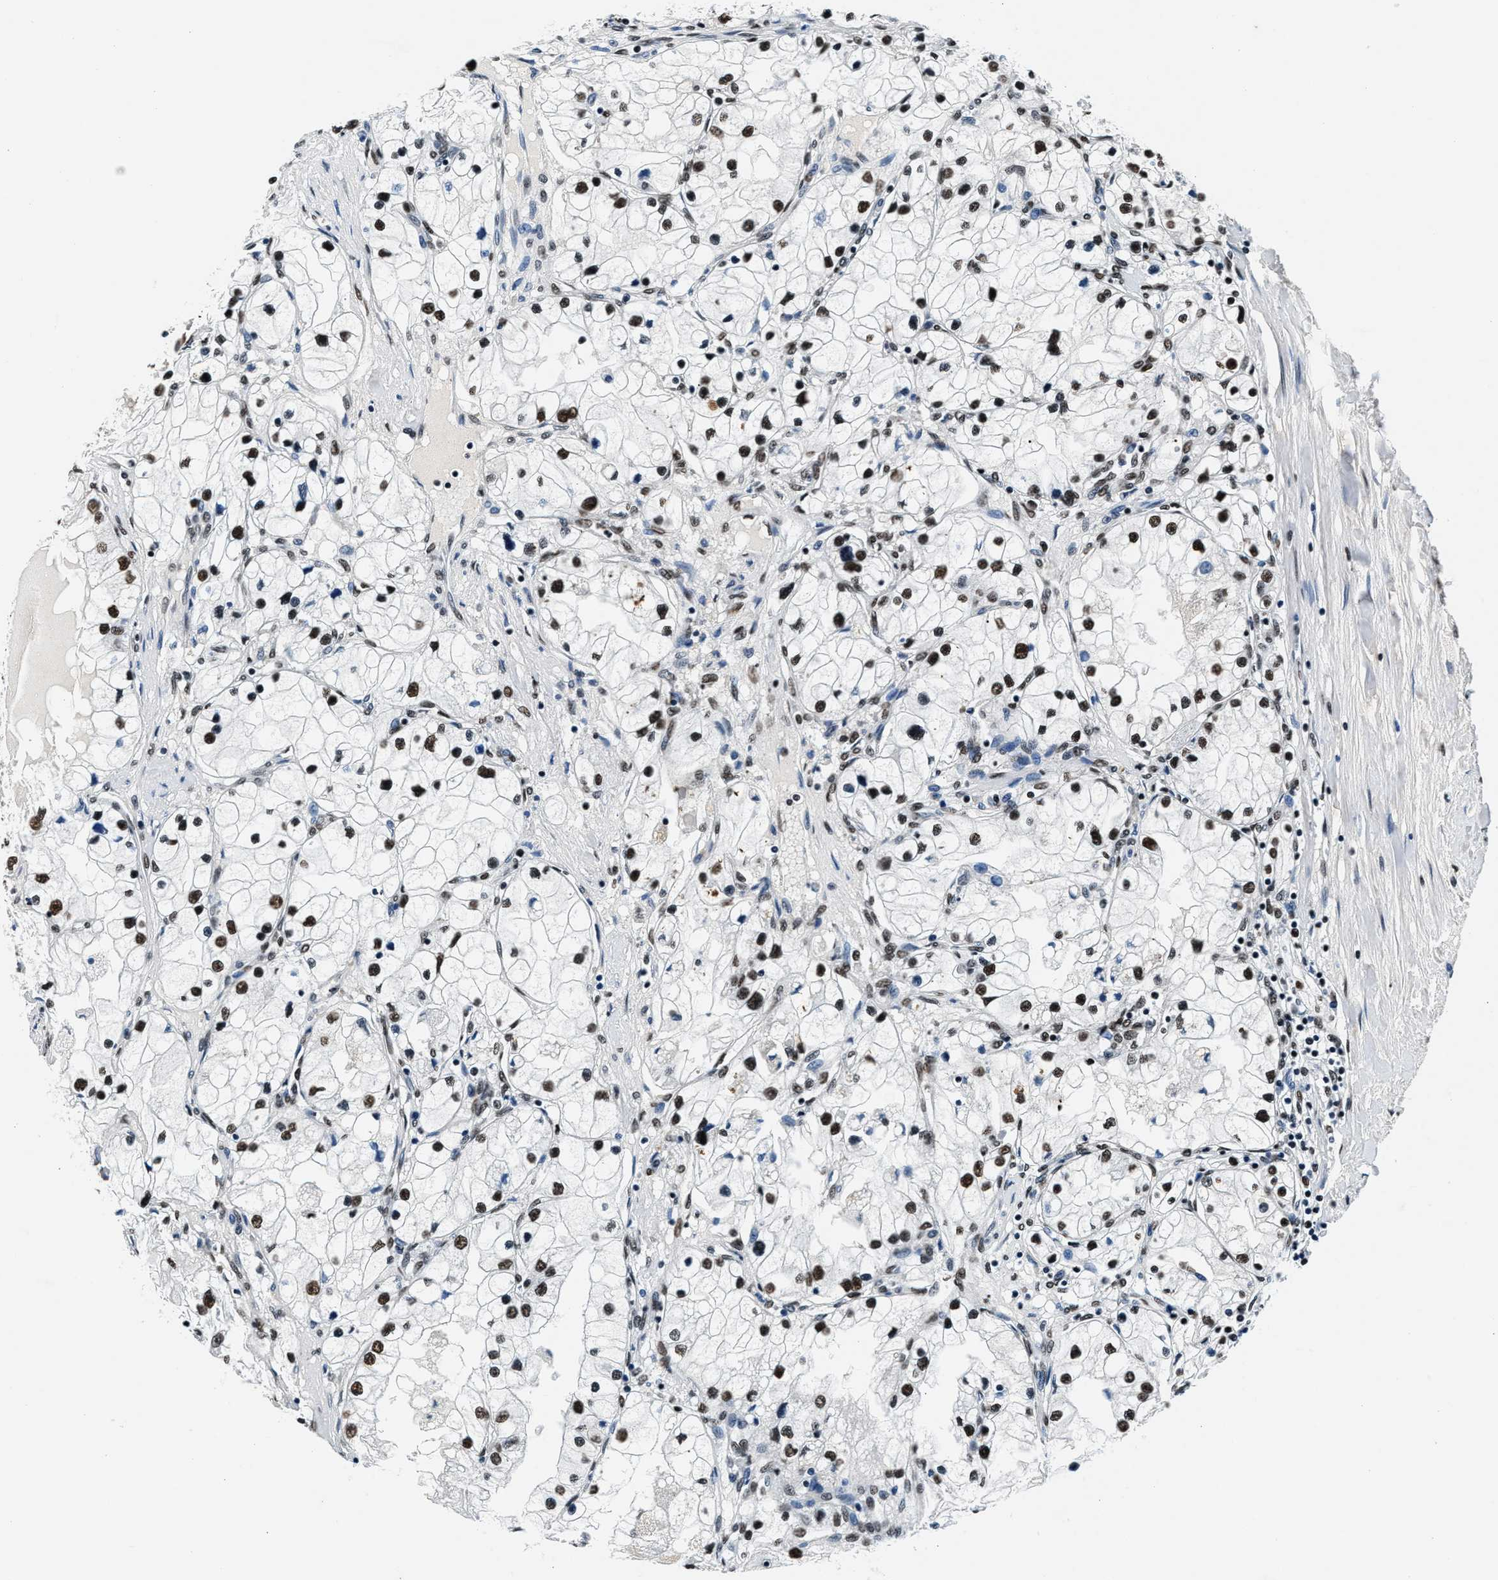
{"staining": {"intensity": "strong", "quantity": "25%-75%", "location": "nuclear"}, "tissue": "renal cancer", "cell_type": "Tumor cells", "image_type": "cancer", "snomed": [{"axis": "morphology", "description": "Adenocarcinoma, NOS"}, {"axis": "topography", "description": "Kidney"}], "caption": "This image shows immunohistochemistry staining of human renal cancer (adenocarcinoma), with high strong nuclear positivity in about 25%-75% of tumor cells.", "gene": "PRRC2B", "patient": {"sex": "male", "age": 68}}